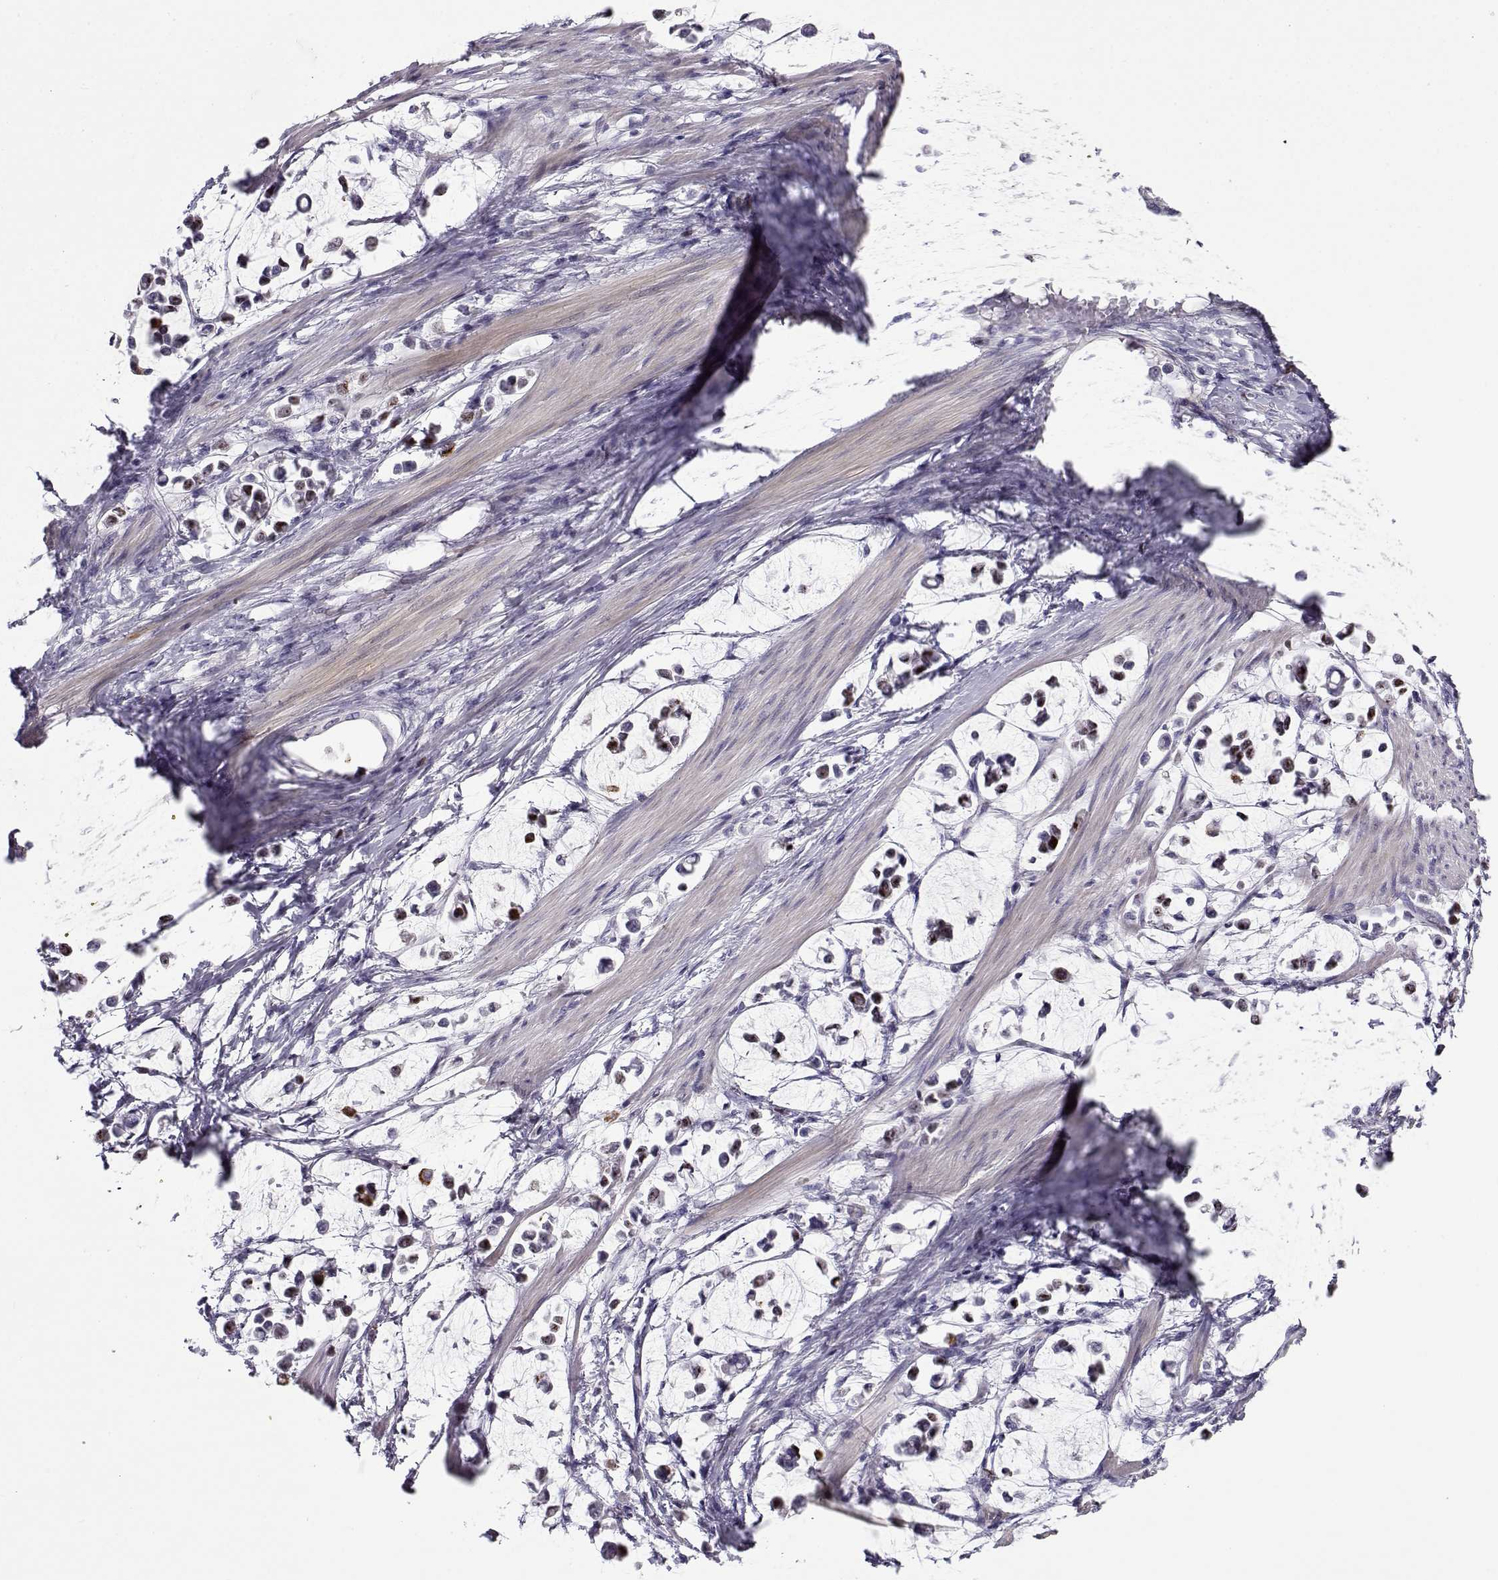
{"staining": {"intensity": "negative", "quantity": "none", "location": "none"}, "tissue": "stomach cancer", "cell_type": "Tumor cells", "image_type": "cancer", "snomed": [{"axis": "morphology", "description": "Adenocarcinoma, NOS"}, {"axis": "topography", "description": "Stomach"}], "caption": "High magnification brightfield microscopy of stomach adenocarcinoma stained with DAB (brown) and counterstained with hematoxylin (blue): tumor cells show no significant expression.", "gene": "NPW", "patient": {"sex": "male", "age": 82}}